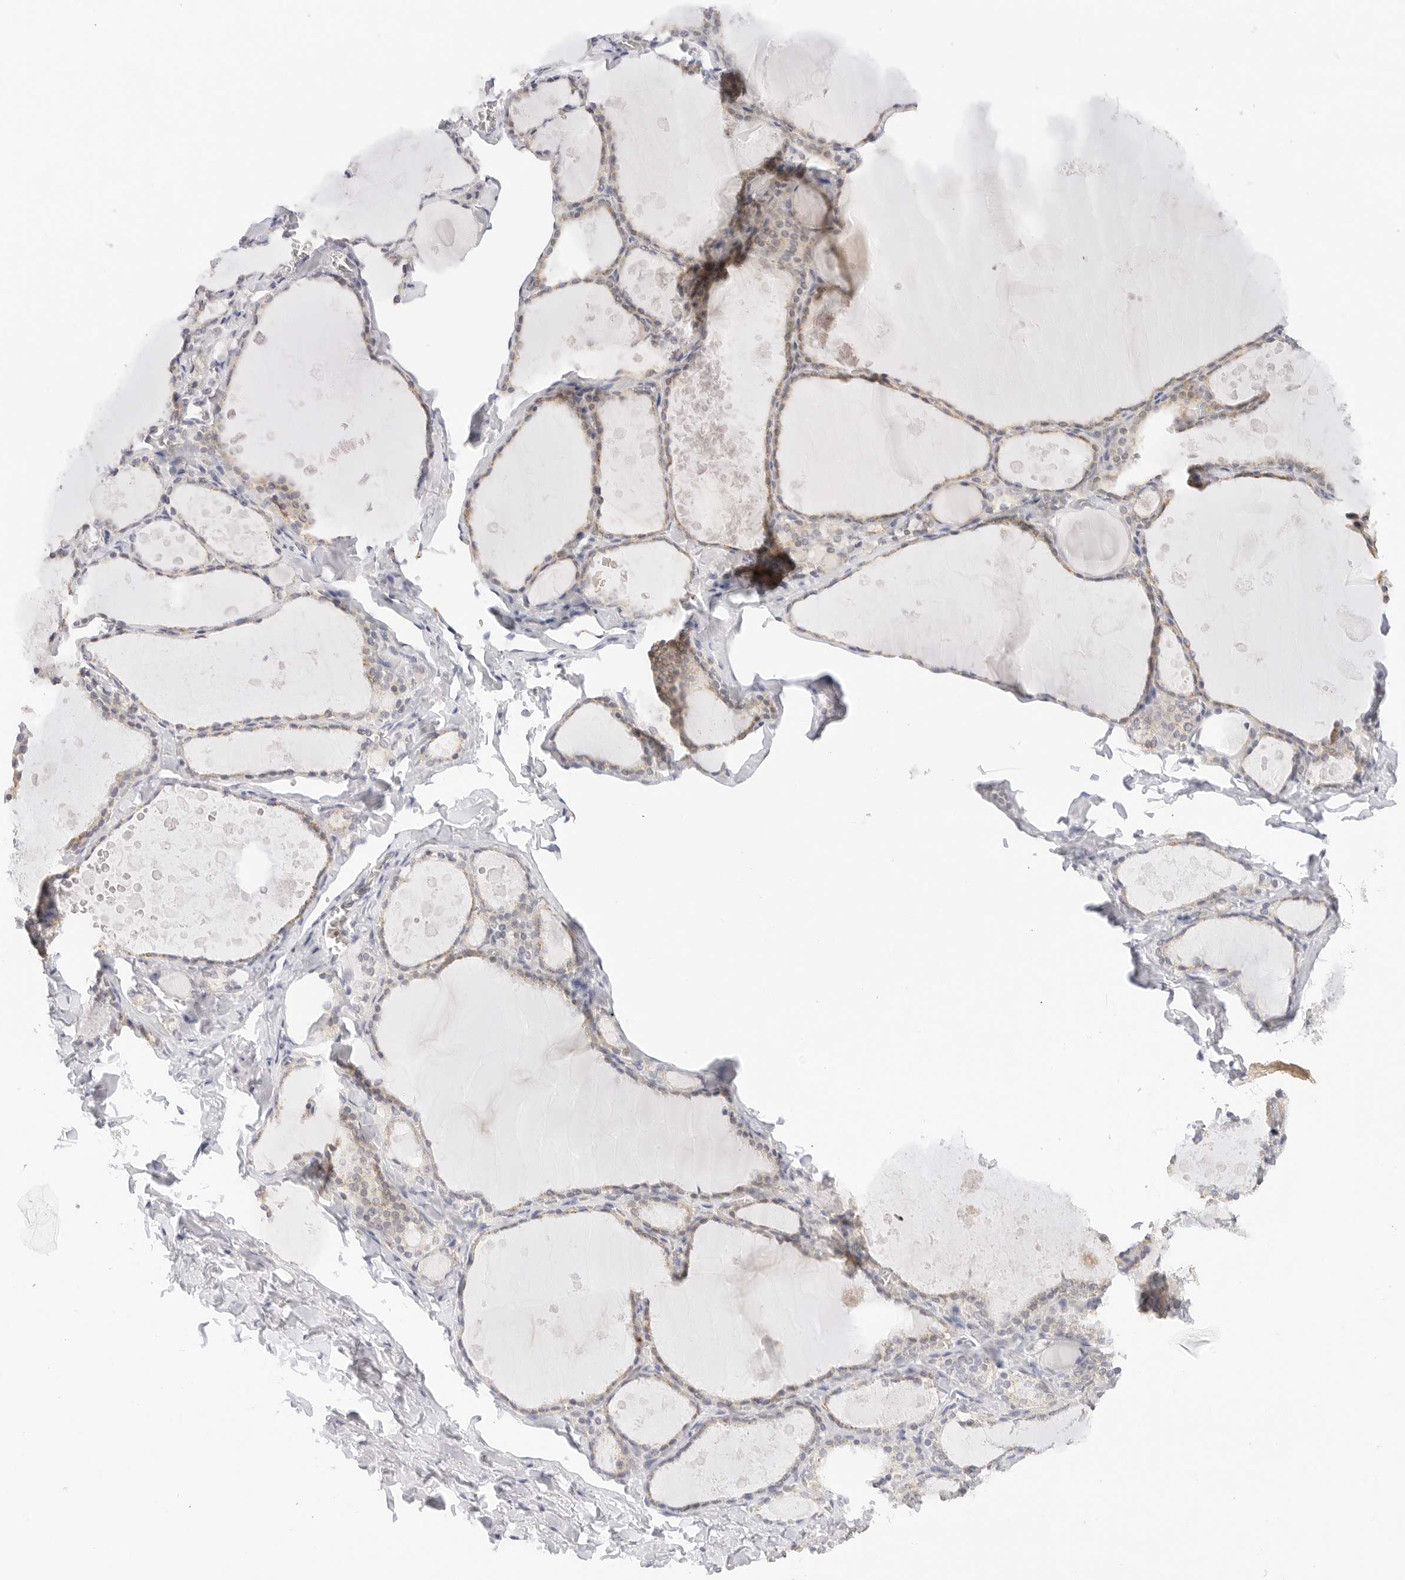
{"staining": {"intensity": "weak", "quantity": "25%-75%", "location": "cytoplasmic/membranous"}, "tissue": "thyroid gland", "cell_type": "Glandular cells", "image_type": "normal", "snomed": [{"axis": "morphology", "description": "Normal tissue, NOS"}, {"axis": "topography", "description": "Thyroid gland"}], "caption": "DAB immunohistochemical staining of benign human thyroid gland reveals weak cytoplasmic/membranous protein positivity in approximately 25%-75% of glandular cells.", "gene": "PCDH19", "patient": {"sex": "male", "age": 56}}